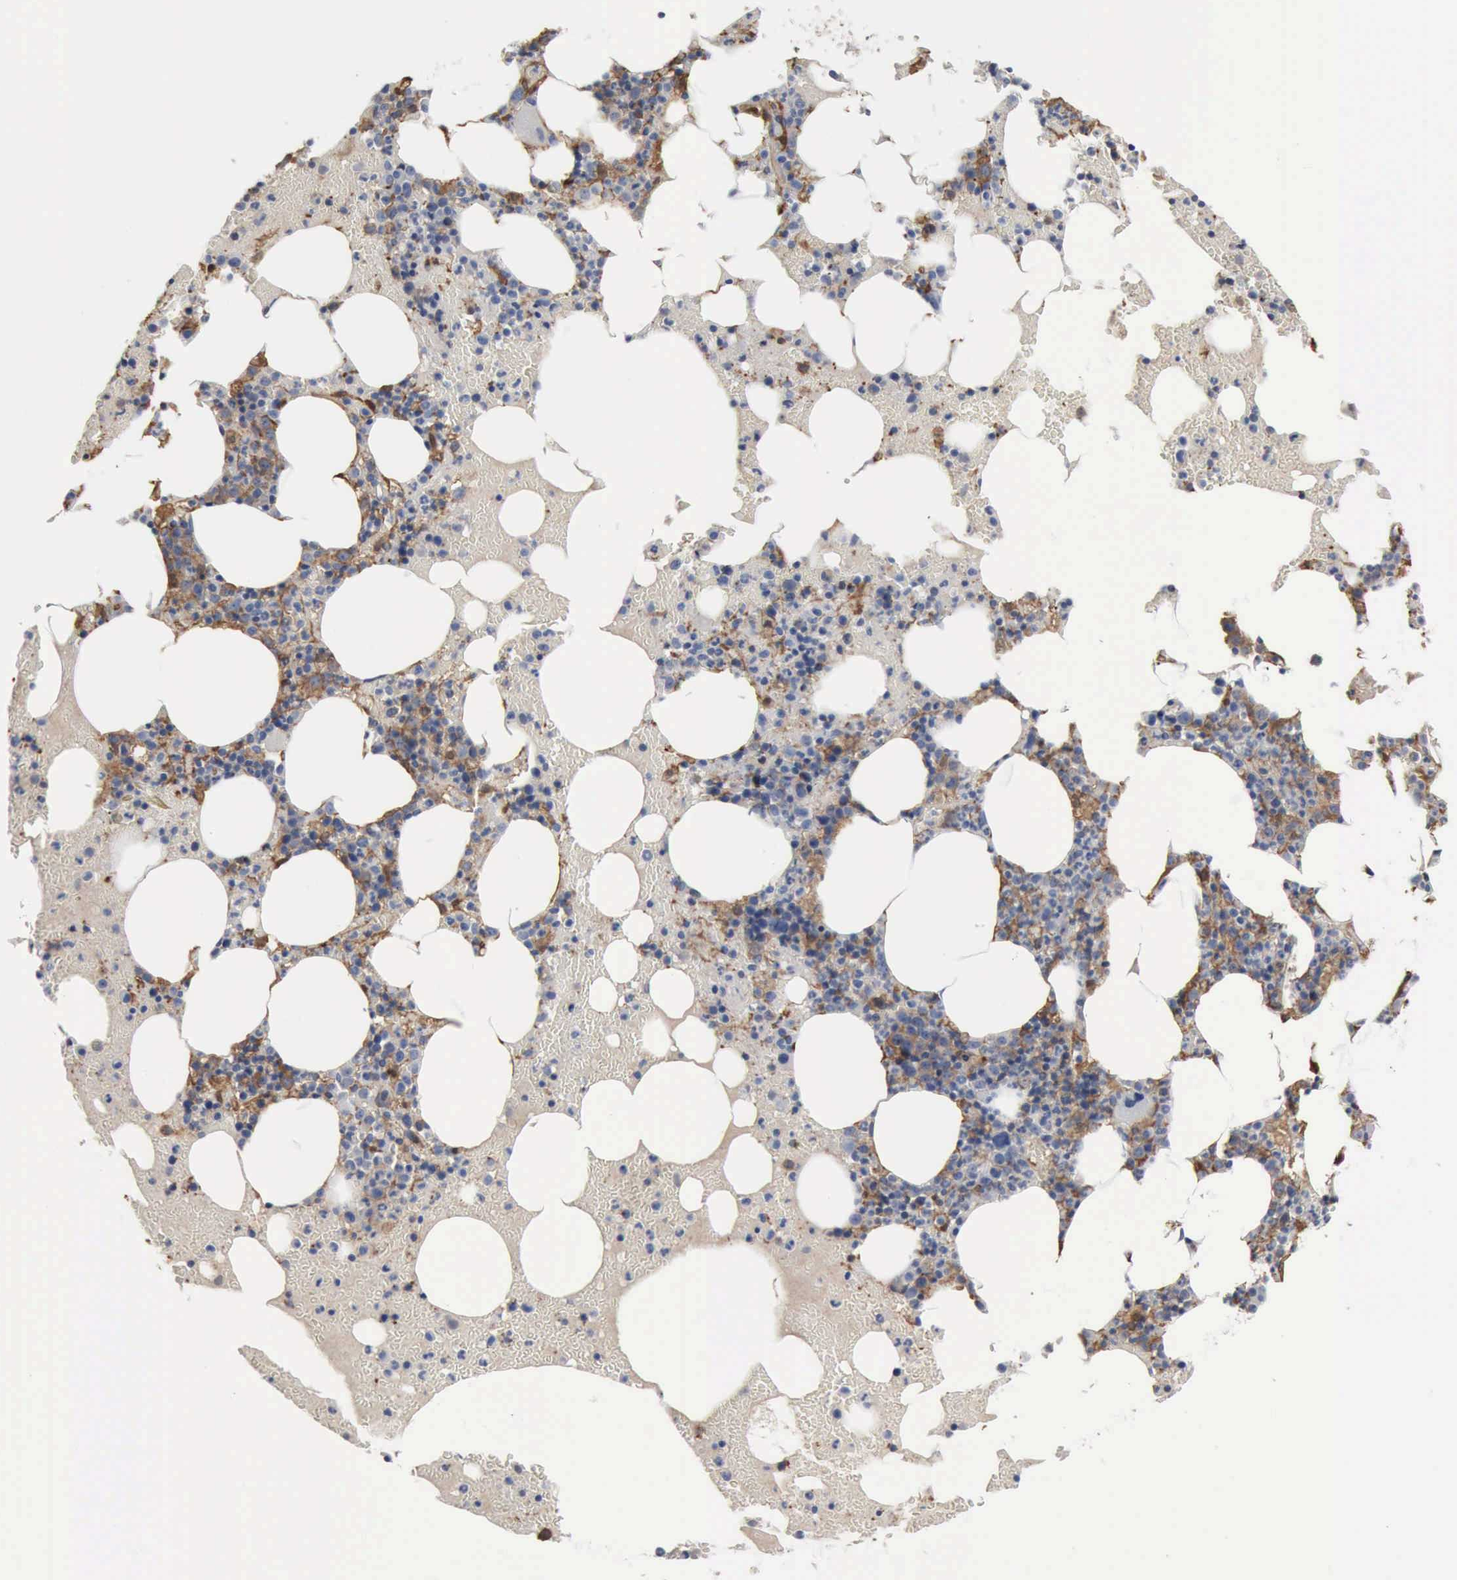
{"staining": {"intensity": "negative", "quantity": "none", "location": "none"}, "tissue": "bone marrow", "cell_type": "Hematopoietic cells", "image_type": "normal", "snomed": [{"axis": "morphology", "description": "Normal tissue, NOS"}, {"axis": "topography", "description": "Bone marrow"}], "caption": "Protein analysis of normal bone marrow shows no significant expression in hematopoietic cells. Brightfield microscopy of immunohistochemistry (IHC) stained with DAB (brown) and hematoxylin (blue), captured at high magnification.", "gene": "FSCN1", "patient": {"sex": "female", "age": 72}}